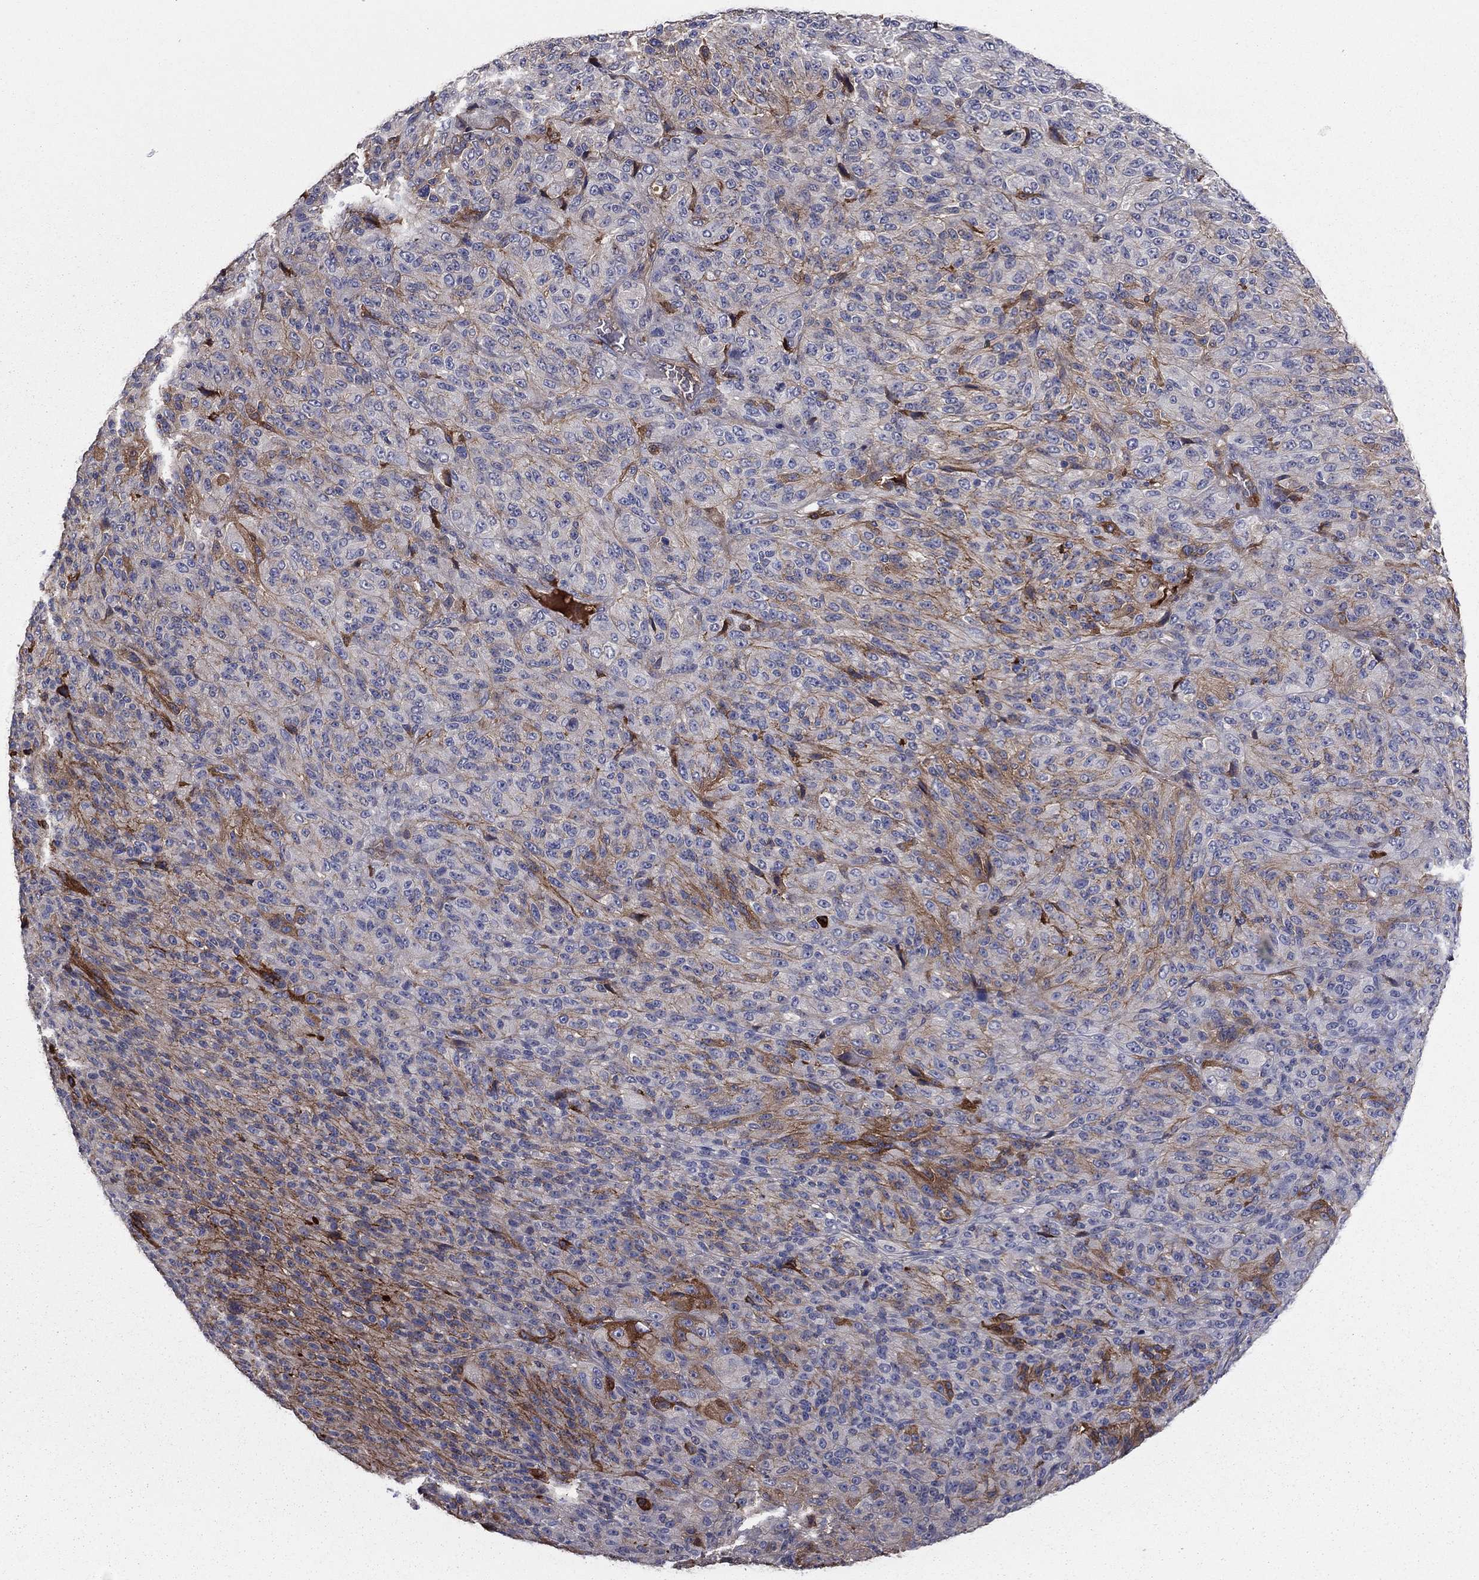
{"staining": {"intensity": "moderate", "quantity": "25%-75%", "location": "cytoplasmic/membranous"}, "tissue": "melanoma", "cell_type": "Tumor cells", "image_type": "cancer", "snomed": [{"axis": "morphology", "description": "Malignant melanoma, Metastatic site"}, {"axis": "topography", "description": "Brain"}], "caption": "Melanoma stained with DAB (3,3'-diaminobenzidine) immunohistochemistry reveals medium levels of moderate cytoplasmic/membranous positivity in approximately 25%-75% of tumor cells.", "gene": "HPX", "patient": {"sex": "female", "age": 56}}